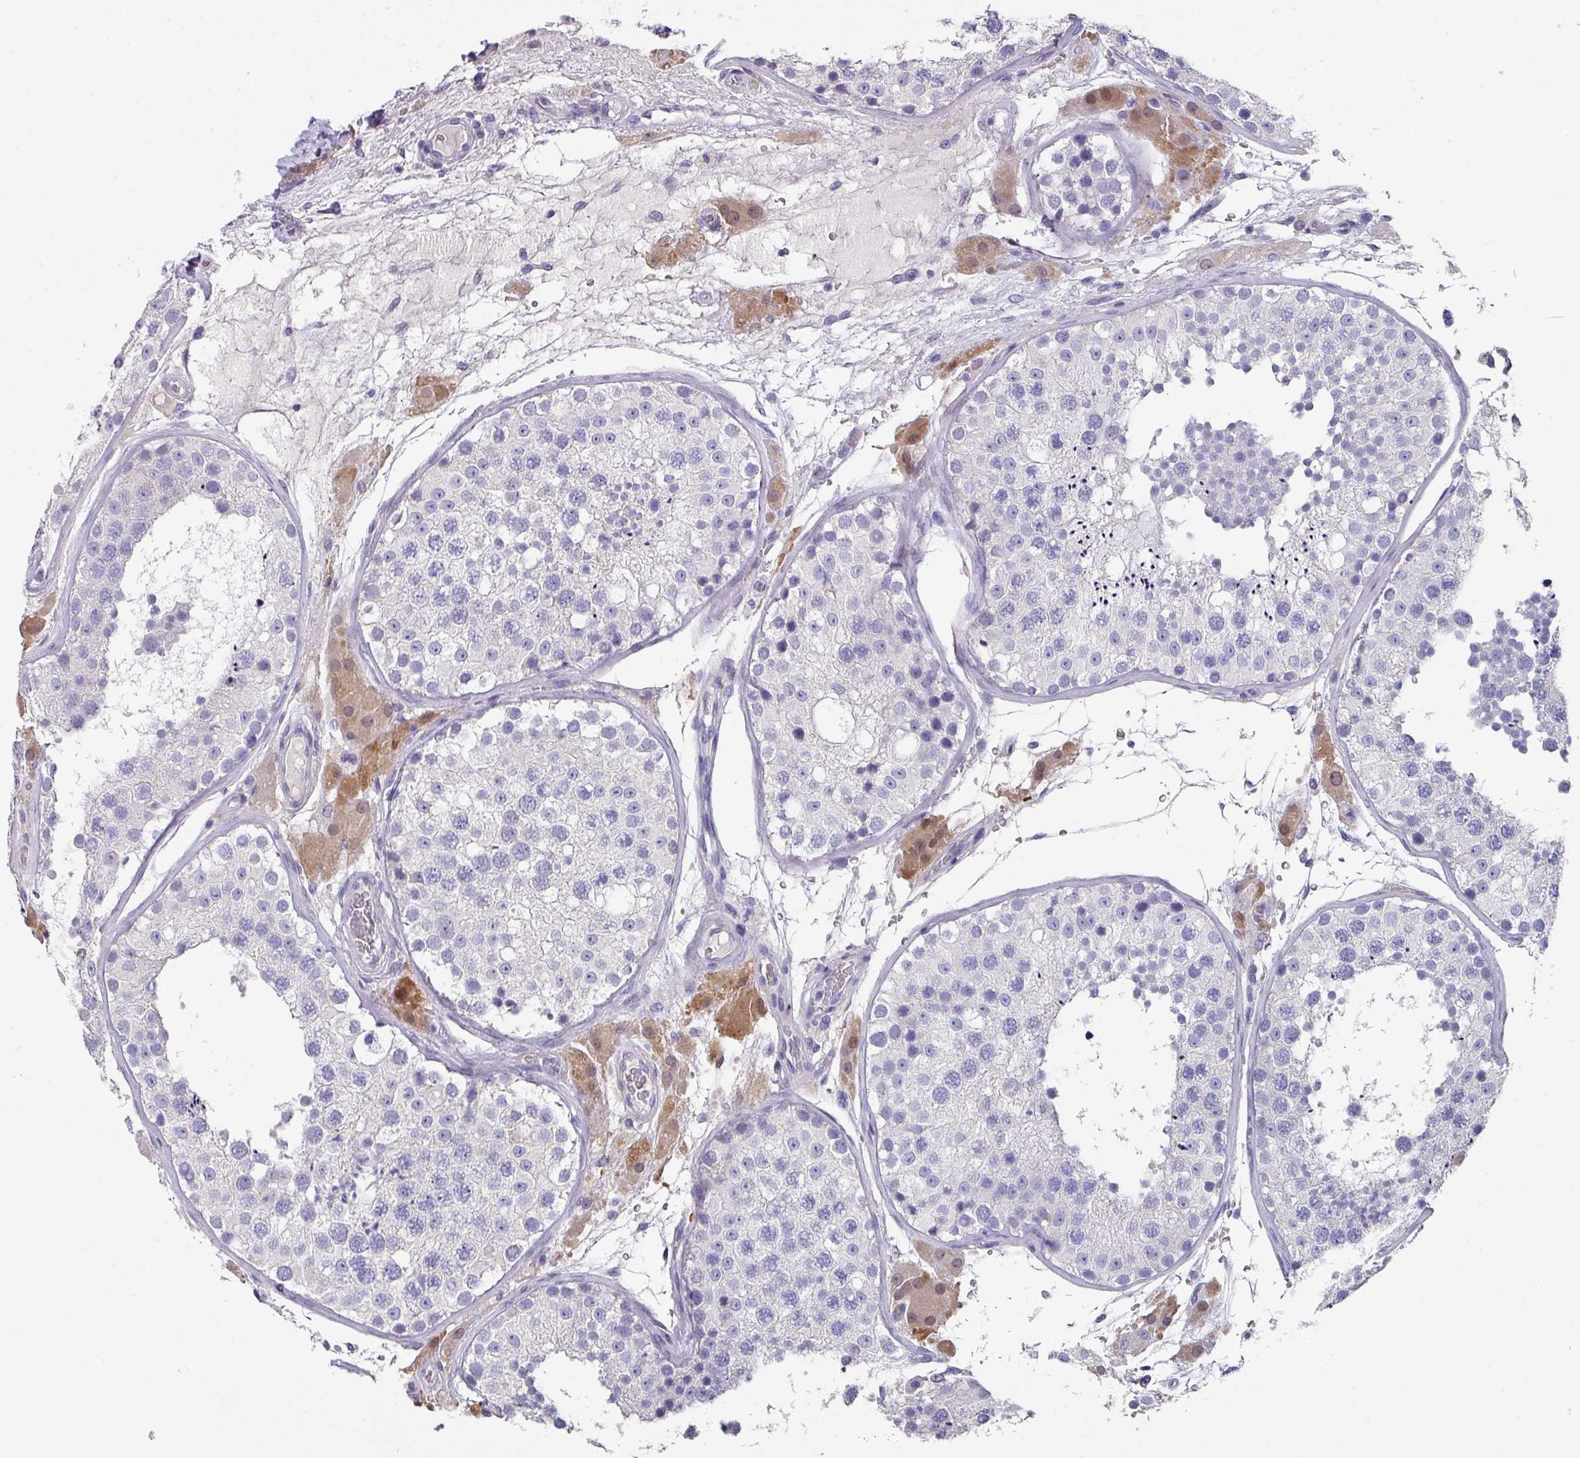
{"staining": {"intensity": "negative", "quantity": "none", "location": "none"}, "tissue": "testis", "cell_type": "Cells in seminiferous ducts", "image_type": "normal", "snomed": [{"axis": "morphology", "description": "Normal tissue, NOS"}, {"axis": "topography", "description": "Testis"}], "caption": "Immunohistochemistry (IHC) of benign testis demonstrates no positivity in cells in seminiferous ducts.", "gene": "DEFB115", "patient": {"sex": "male", "age": 26}}